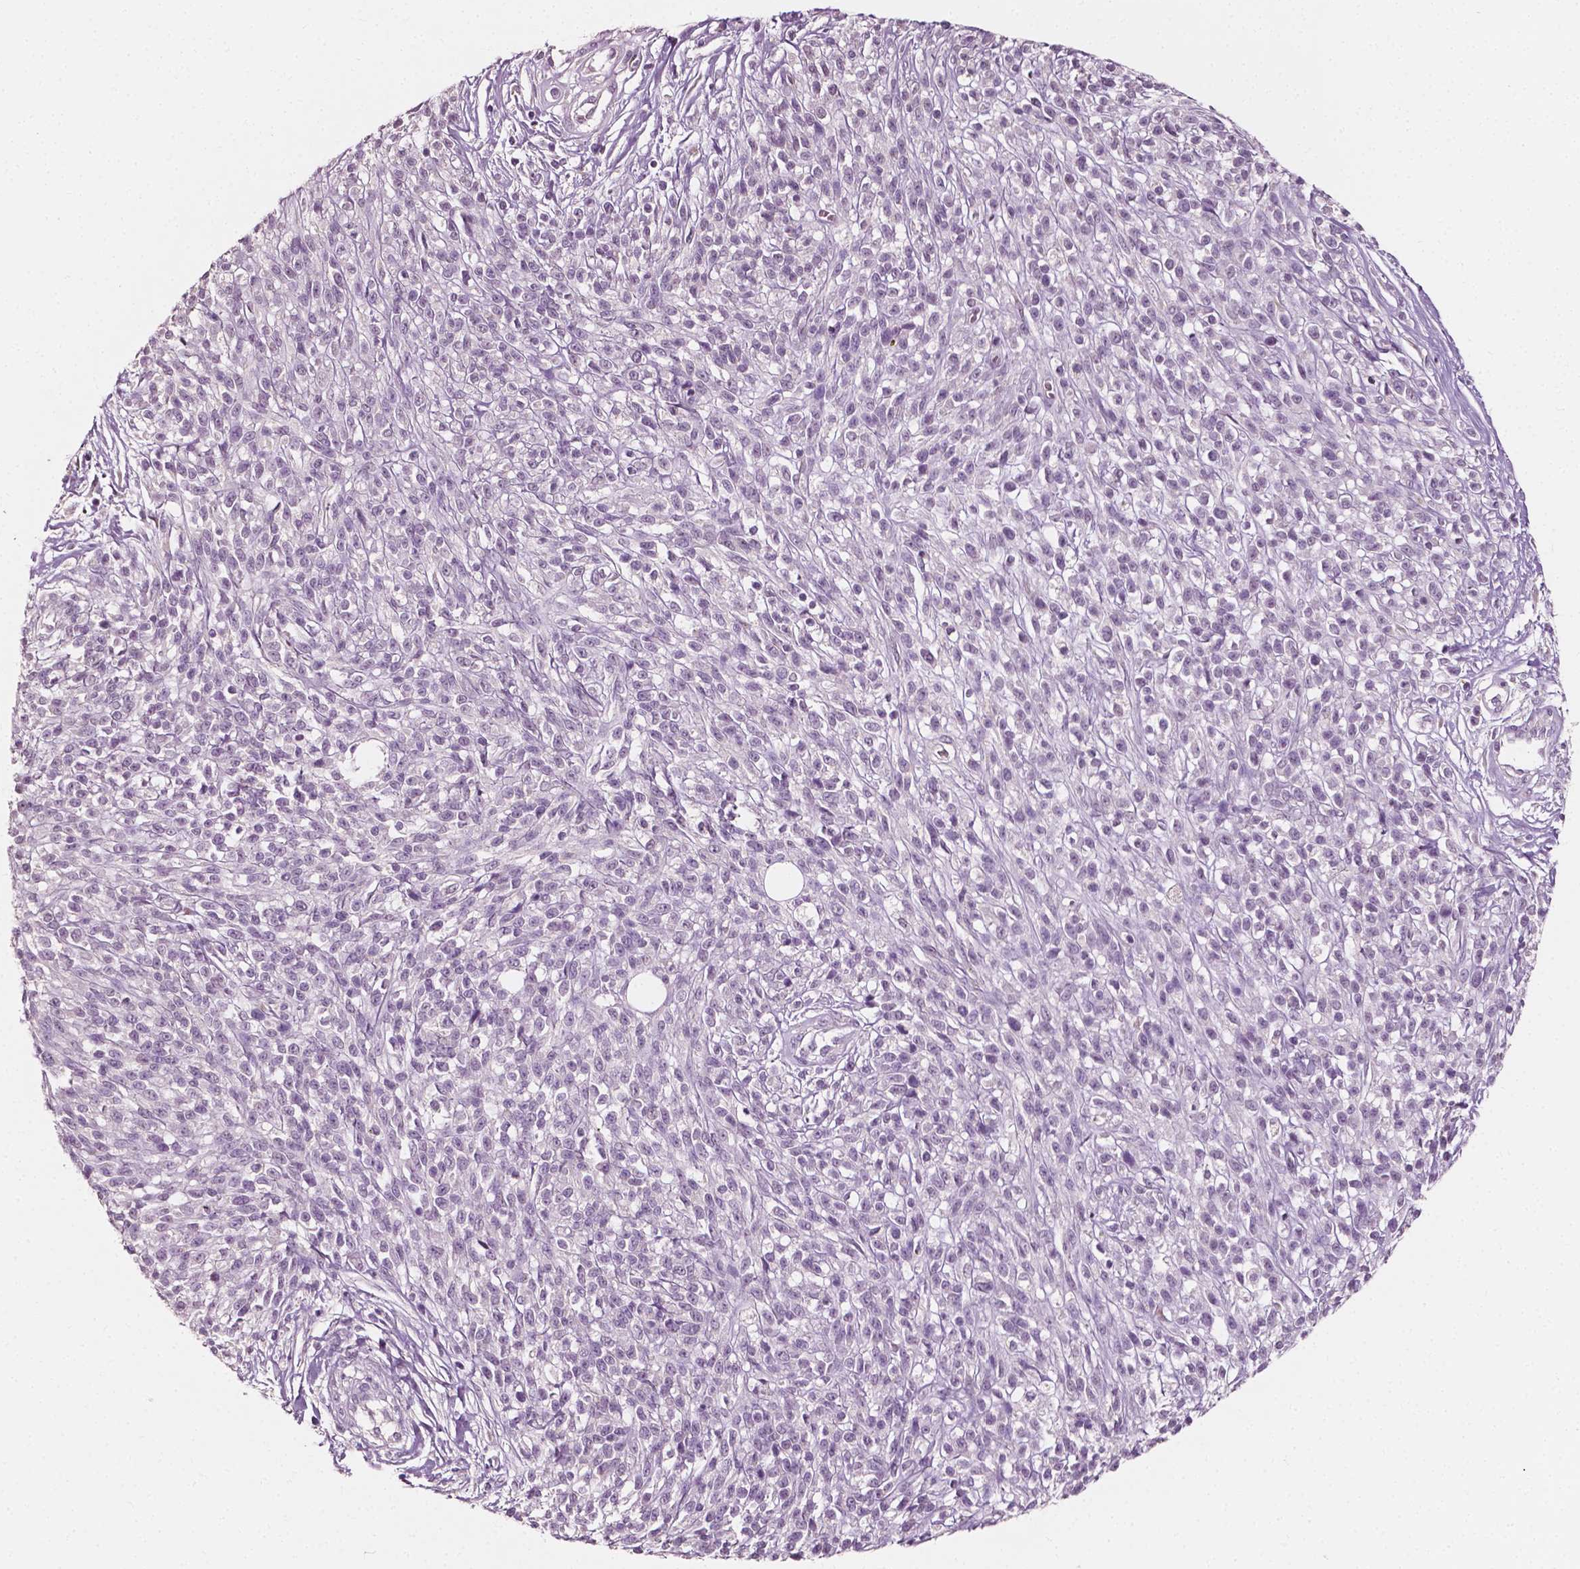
{"staining": {"intensity": "negative", "quantity": "none", "location": "none"}, "tissue": "melanoma", "cell_type": "Tumor cells", "image_type": "cancer", "snomed": [{"axis": "morphology", "description": "Malignant melanoma, NOS"}, {"axis": "topography", "description": "Skin"}, {"axis": "topography", "description": "Skin of trunk"}], "caption": "The photomicrograph reveals no staining of tumor cells in melanoma.", "gene": "PLA2R1", "patient": {"sex": "male", "age": 74}}